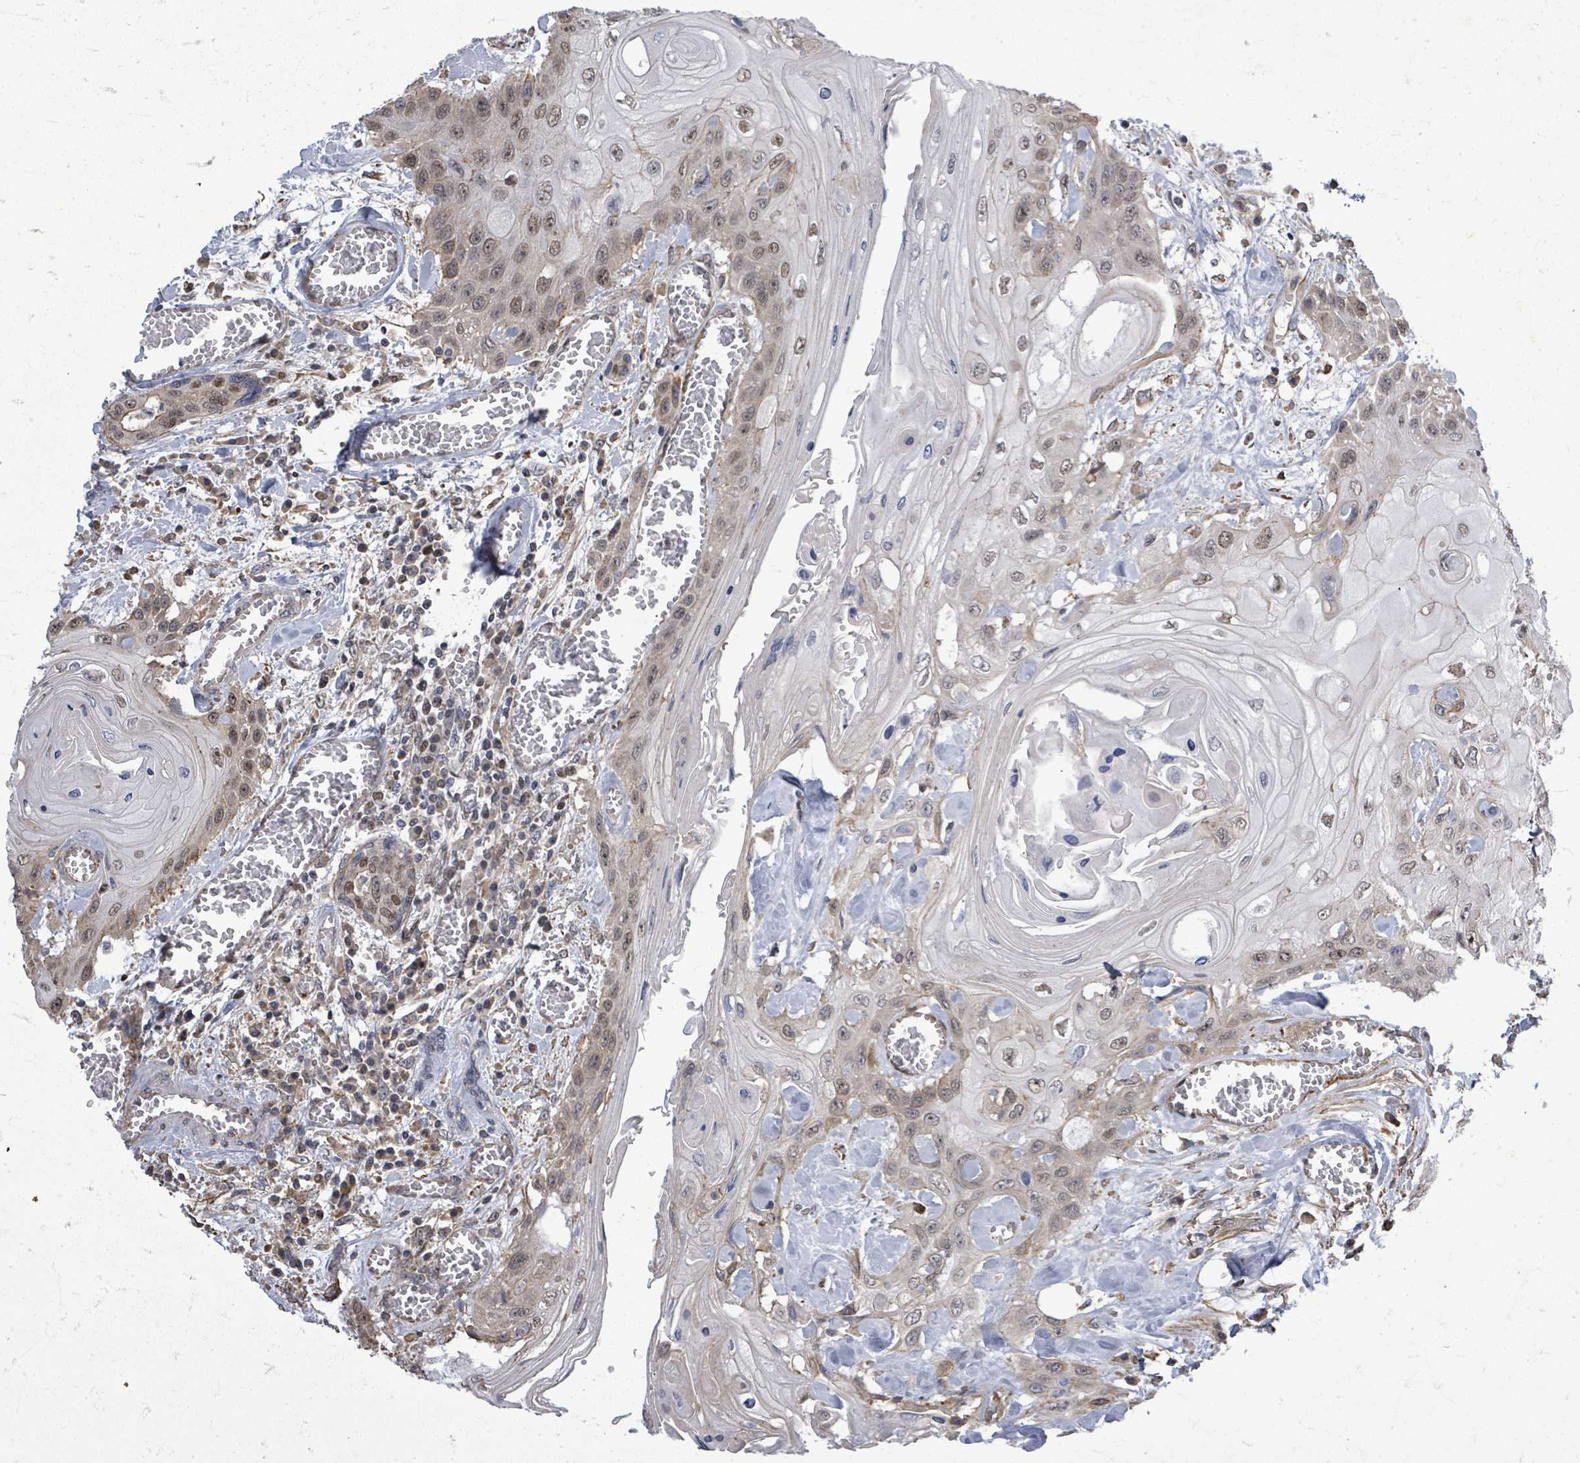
{"staining": {"intensity": "moderate", "quantity": "25%-75%", "location": "nuclear"}, "tissue": "head and neck cancer", "cell_type": "Tumor cells", "image_type": "cancer", "snomed": [{"axis": "morphology", "description": "Squamous cell carcinoma, NOS"}, {"axis": "topography", "description": "Head-Neck"}], "caption": "Immunohistochemical staining of head and neck cancer reveals moderate nuclear protein expression in approximately 25%-75% of tumor cells.", "gene": "PAPSS1", "patient": {"sex": "female", "age": 43}}